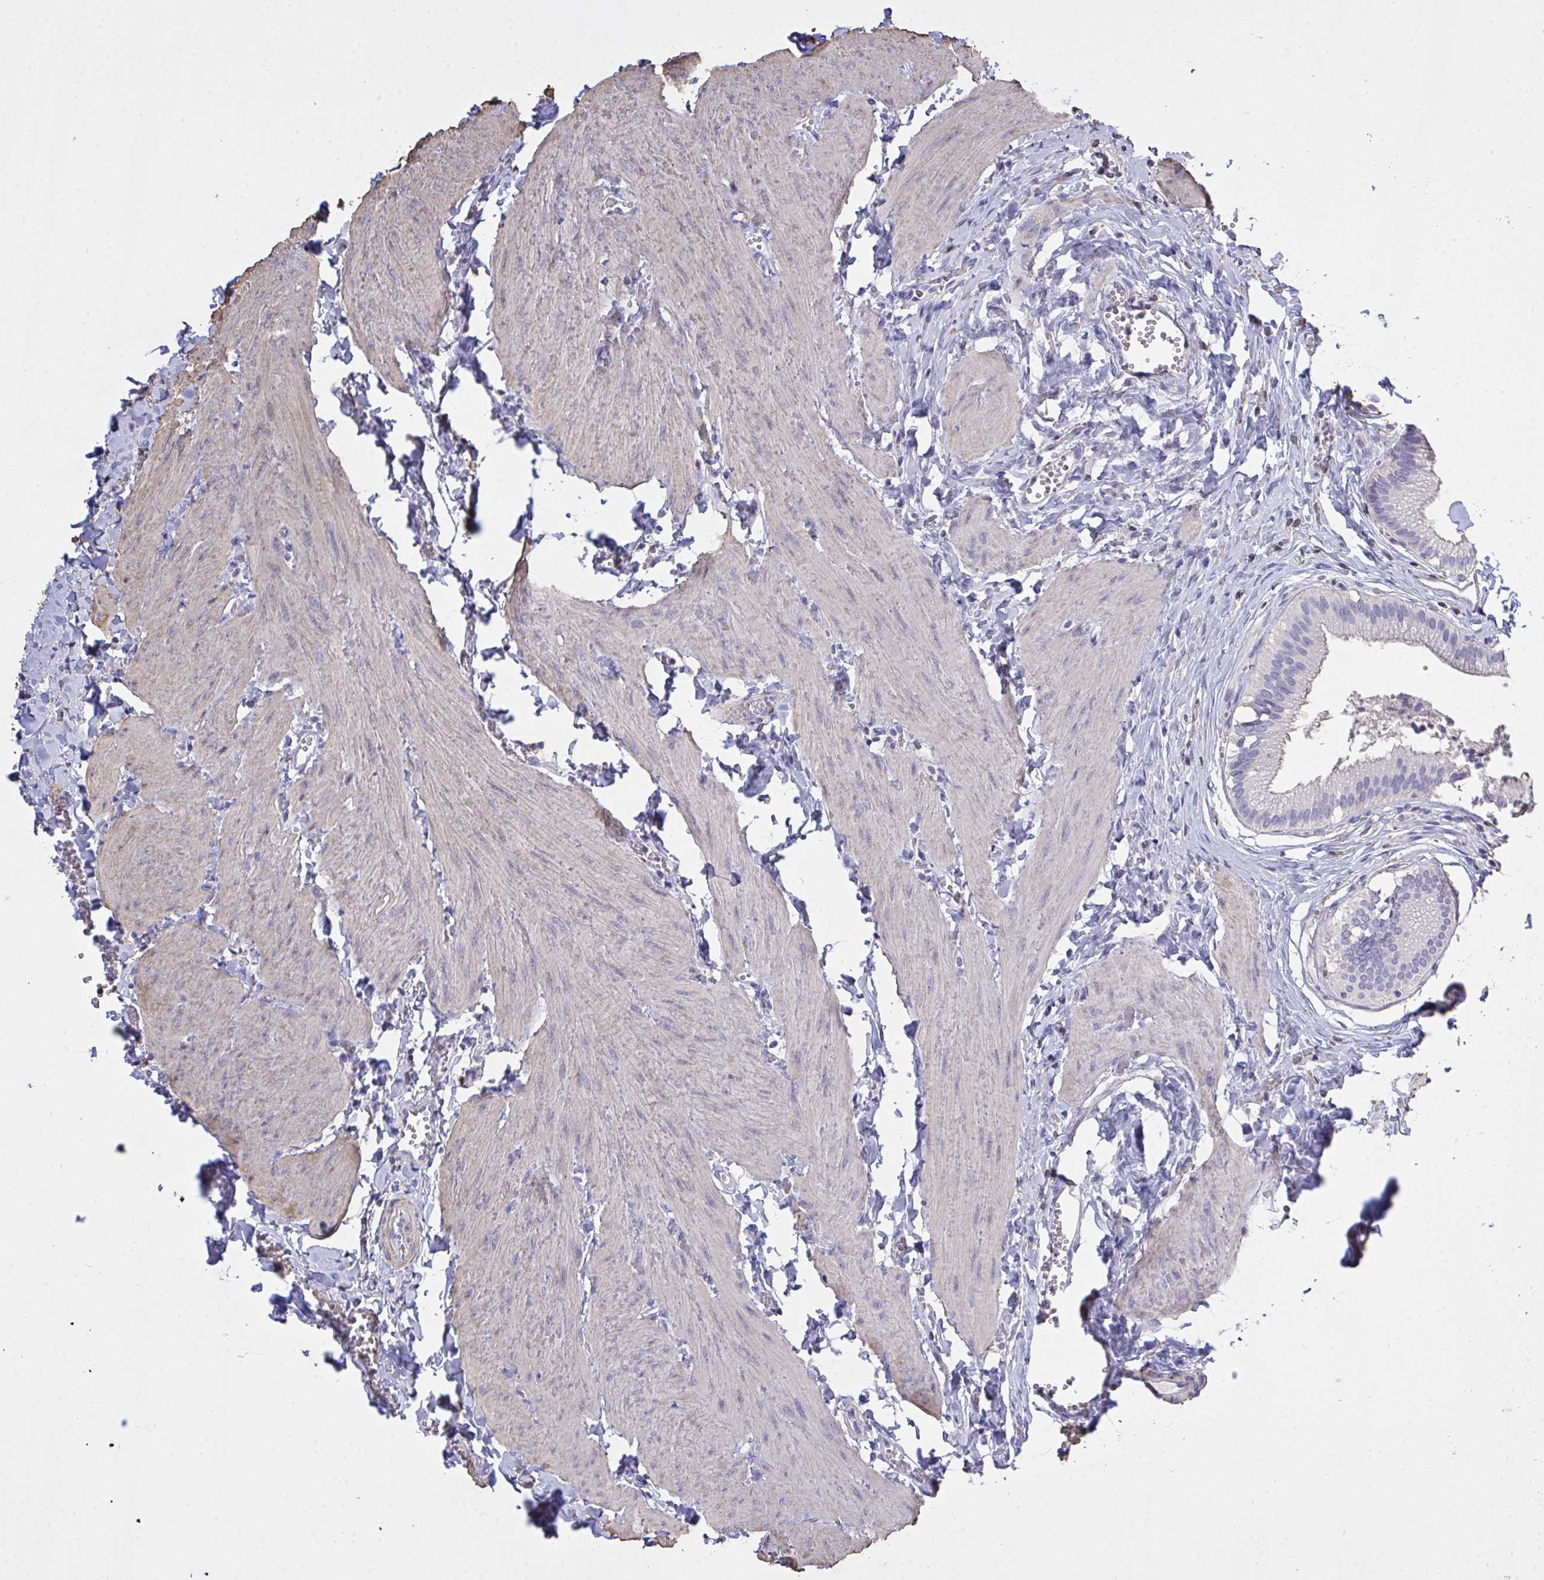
{"staining": {"intensity": "weak", "quantity": "25%-75%", "location": "cytoplasmic/membranous"}, "tissue": "gallbladder", "cell_type": "Glandular cells", "image_type": "normal", "snomed": [{"axis": "morphology", "description": "Normal tissue, NOS"}, {"axis": "topography", "description": "Gallbladder"}], "caption": "Immunohistochemistry of normal human gallbladder demonstrates low levels of weak cytoplasmic/membranous positivity in about 25%-75% of glandular cells.", "gene": "IL23R", "patient": {"sex": "male", "age": 17}}